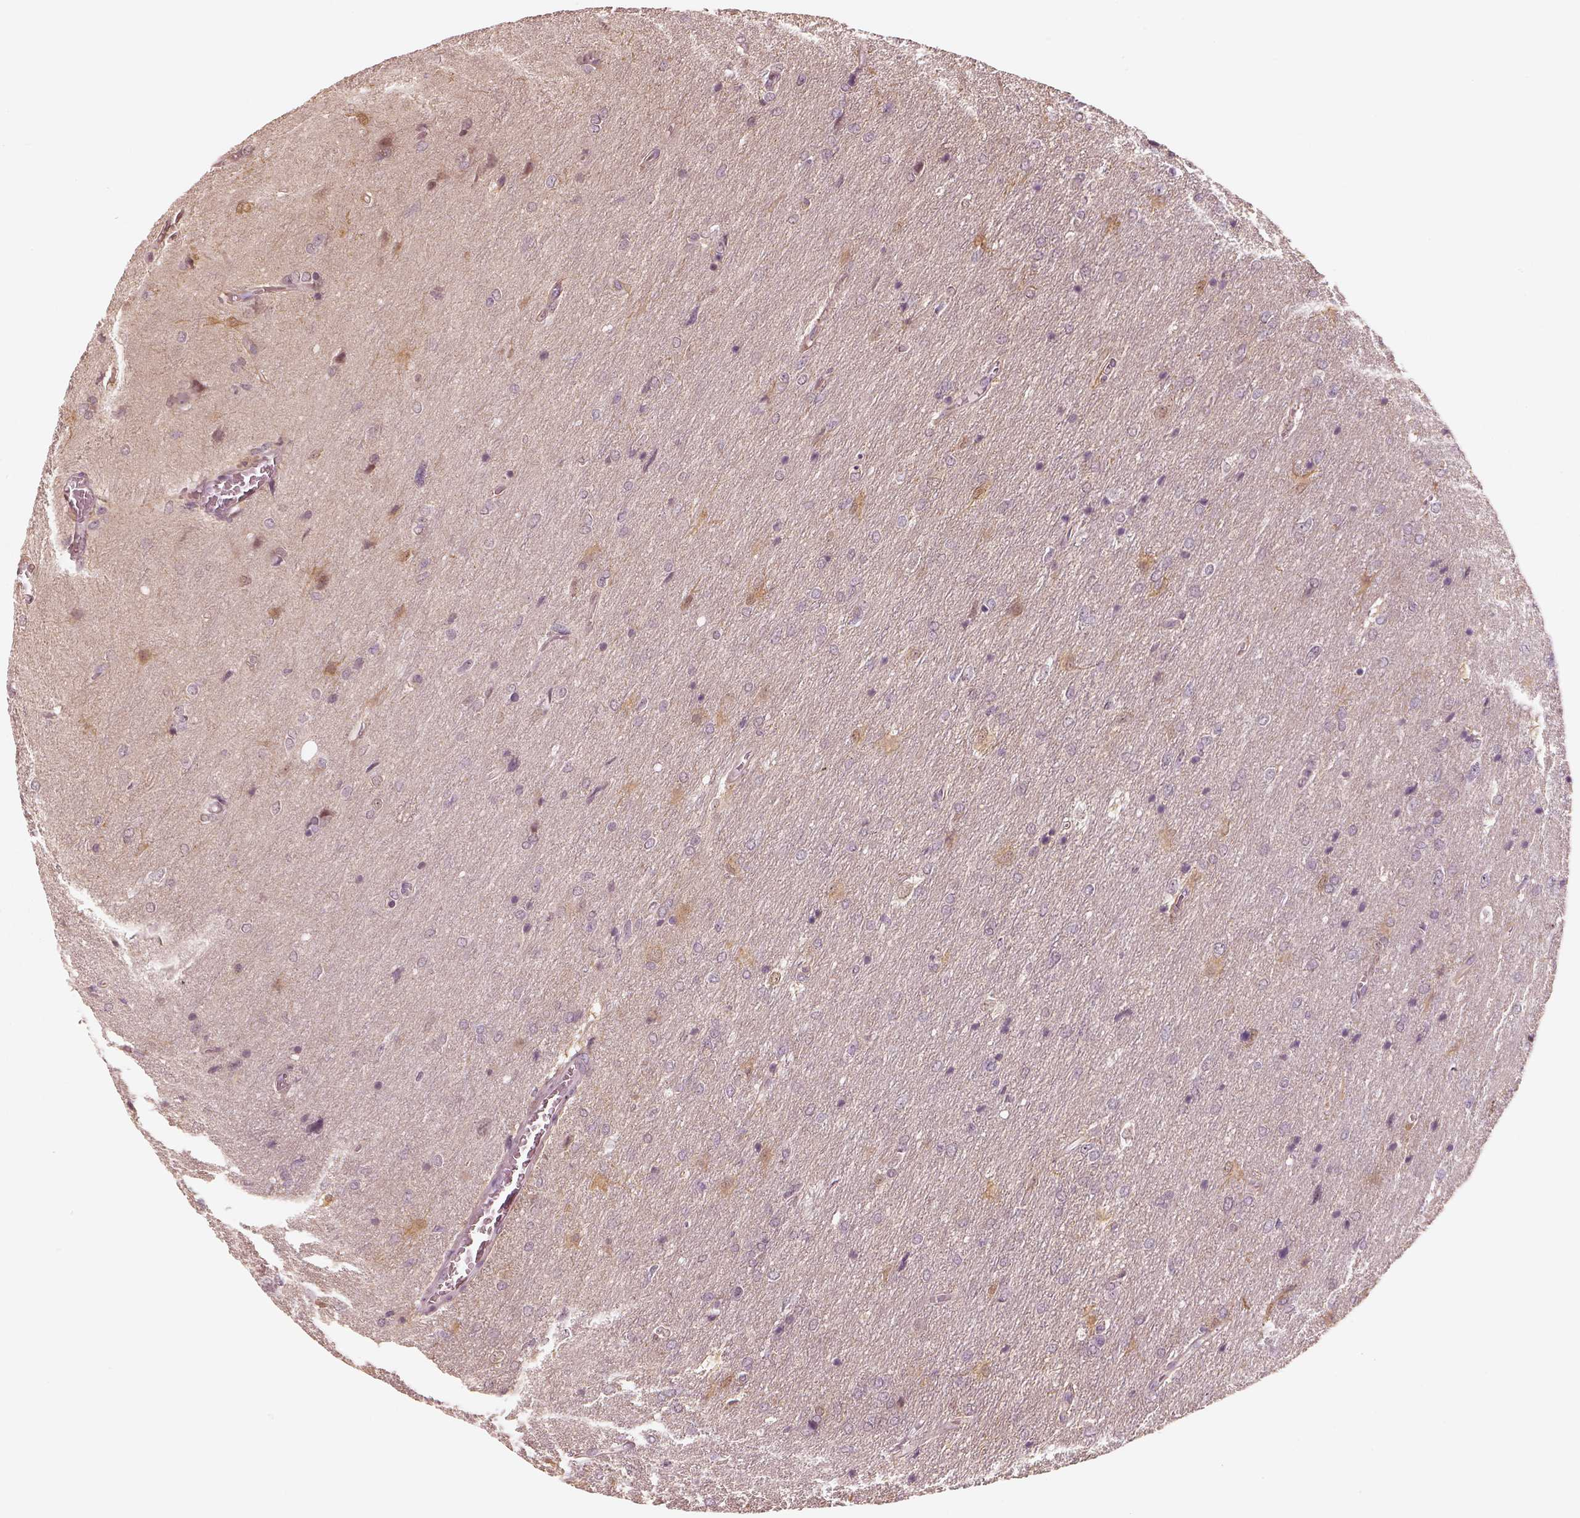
{"staining": {"intensity": "negative", "quantity": "none", "location": "none"}, "tissue": "glioma", "cell_type": "Tumor cells", "image_type": "cancer", "snomed": [{"axis": "morphology", "description": "Glioma, malignant, High grade"}, {"axis": "topography", "description": "Brain"}], "caption": "Tumor cells show no significant staining in malignant high-grade glioma.", "gene": "EGR4", "patient": {"sex": "male", "age": 53}}